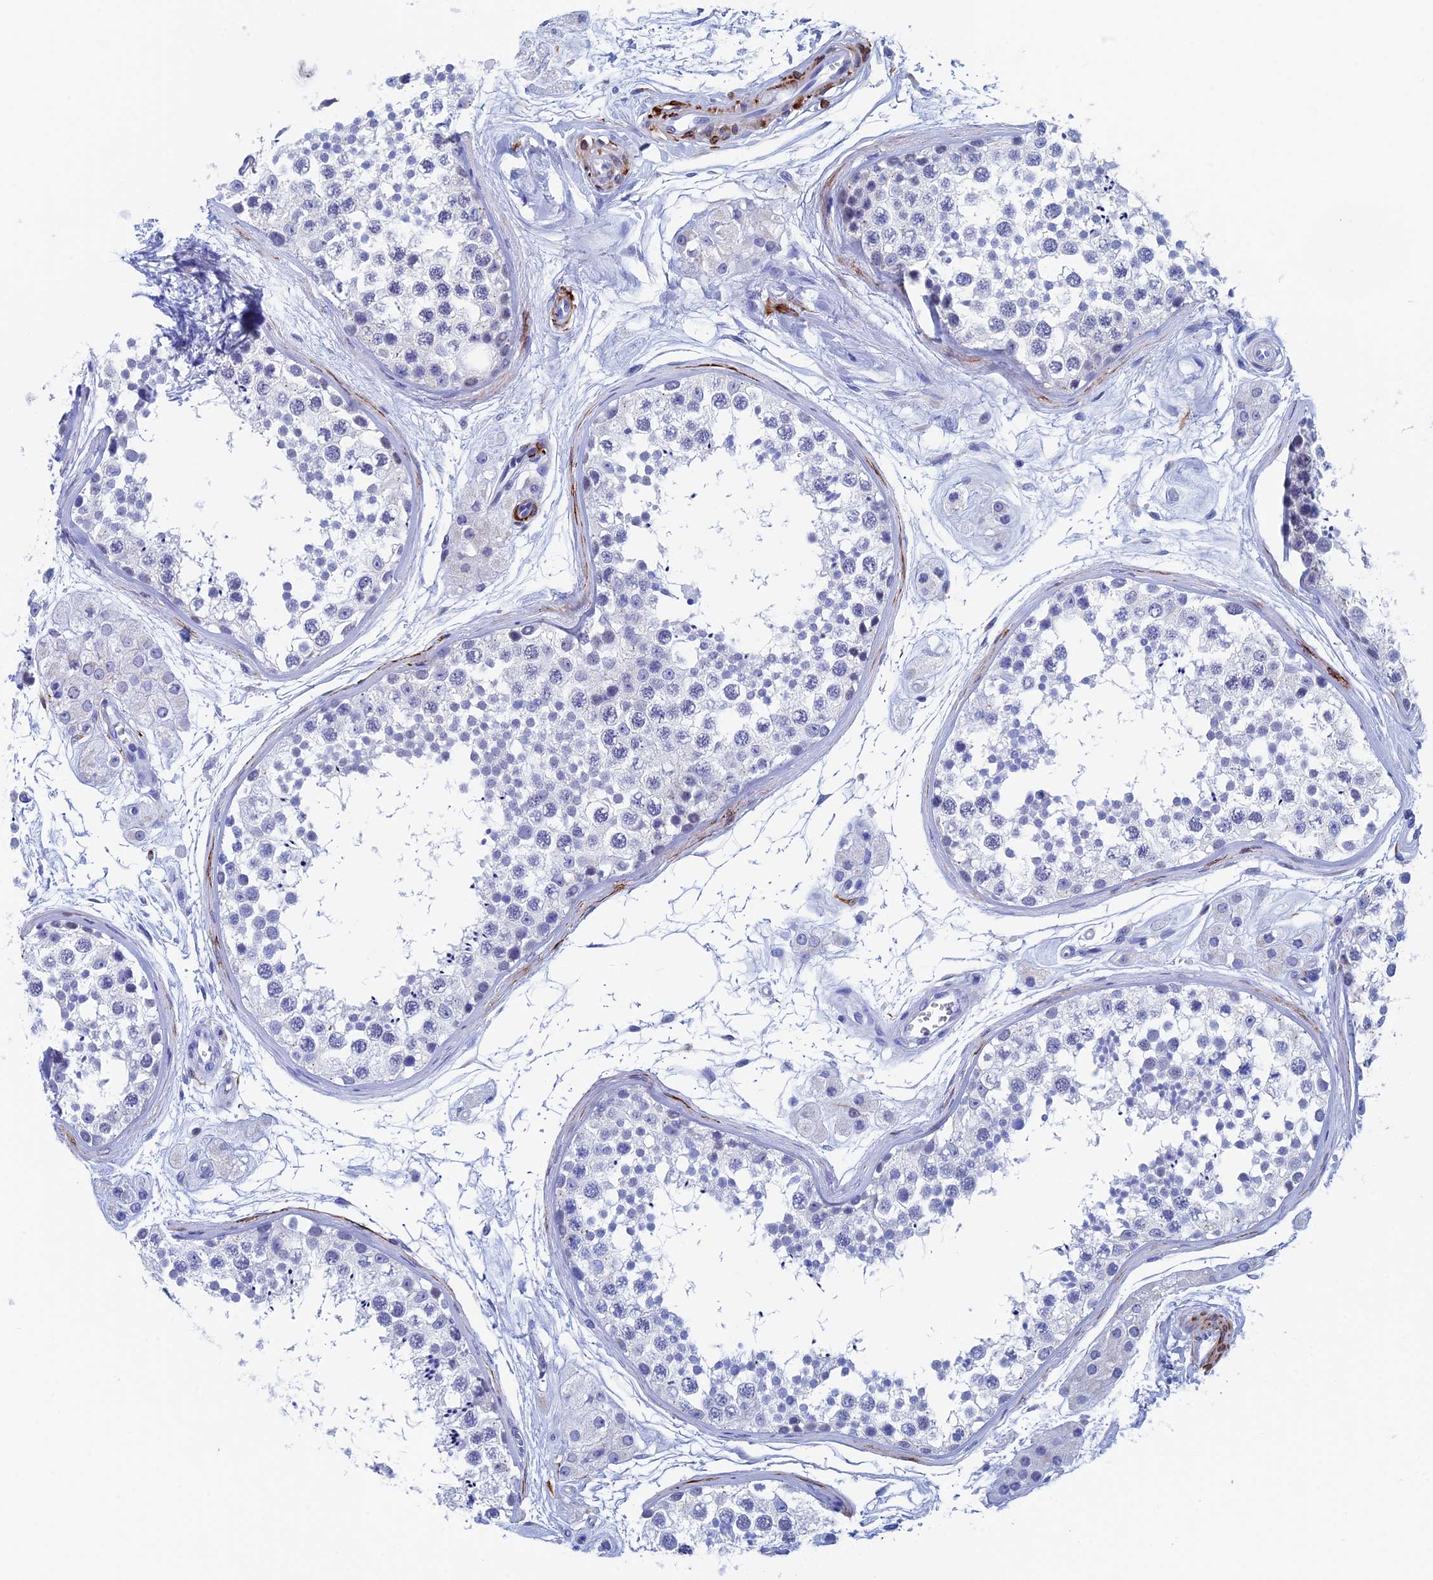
{"staining": {"intensity": "negative", "quantity": "none", "location": "none"}, "tissue": "testis", "cell_type": "Cells in seminiferous ducts", "image_type": "normal", "snomed": [{"axis": "morphology", "description": "Normal tissue, NOS"}, {"axis": "topography", "description": "Testis"}], "caption": "Immunohistochemical staining of benign human testis reveals no significant positivity in cells in seminiferous ducts. (Brightfield microscopy of DAB (3,3'-diaminobenzidine) IHC at high magnification).", "gene": "WDR83", "patient": {"sex": "male", "age": 56}}